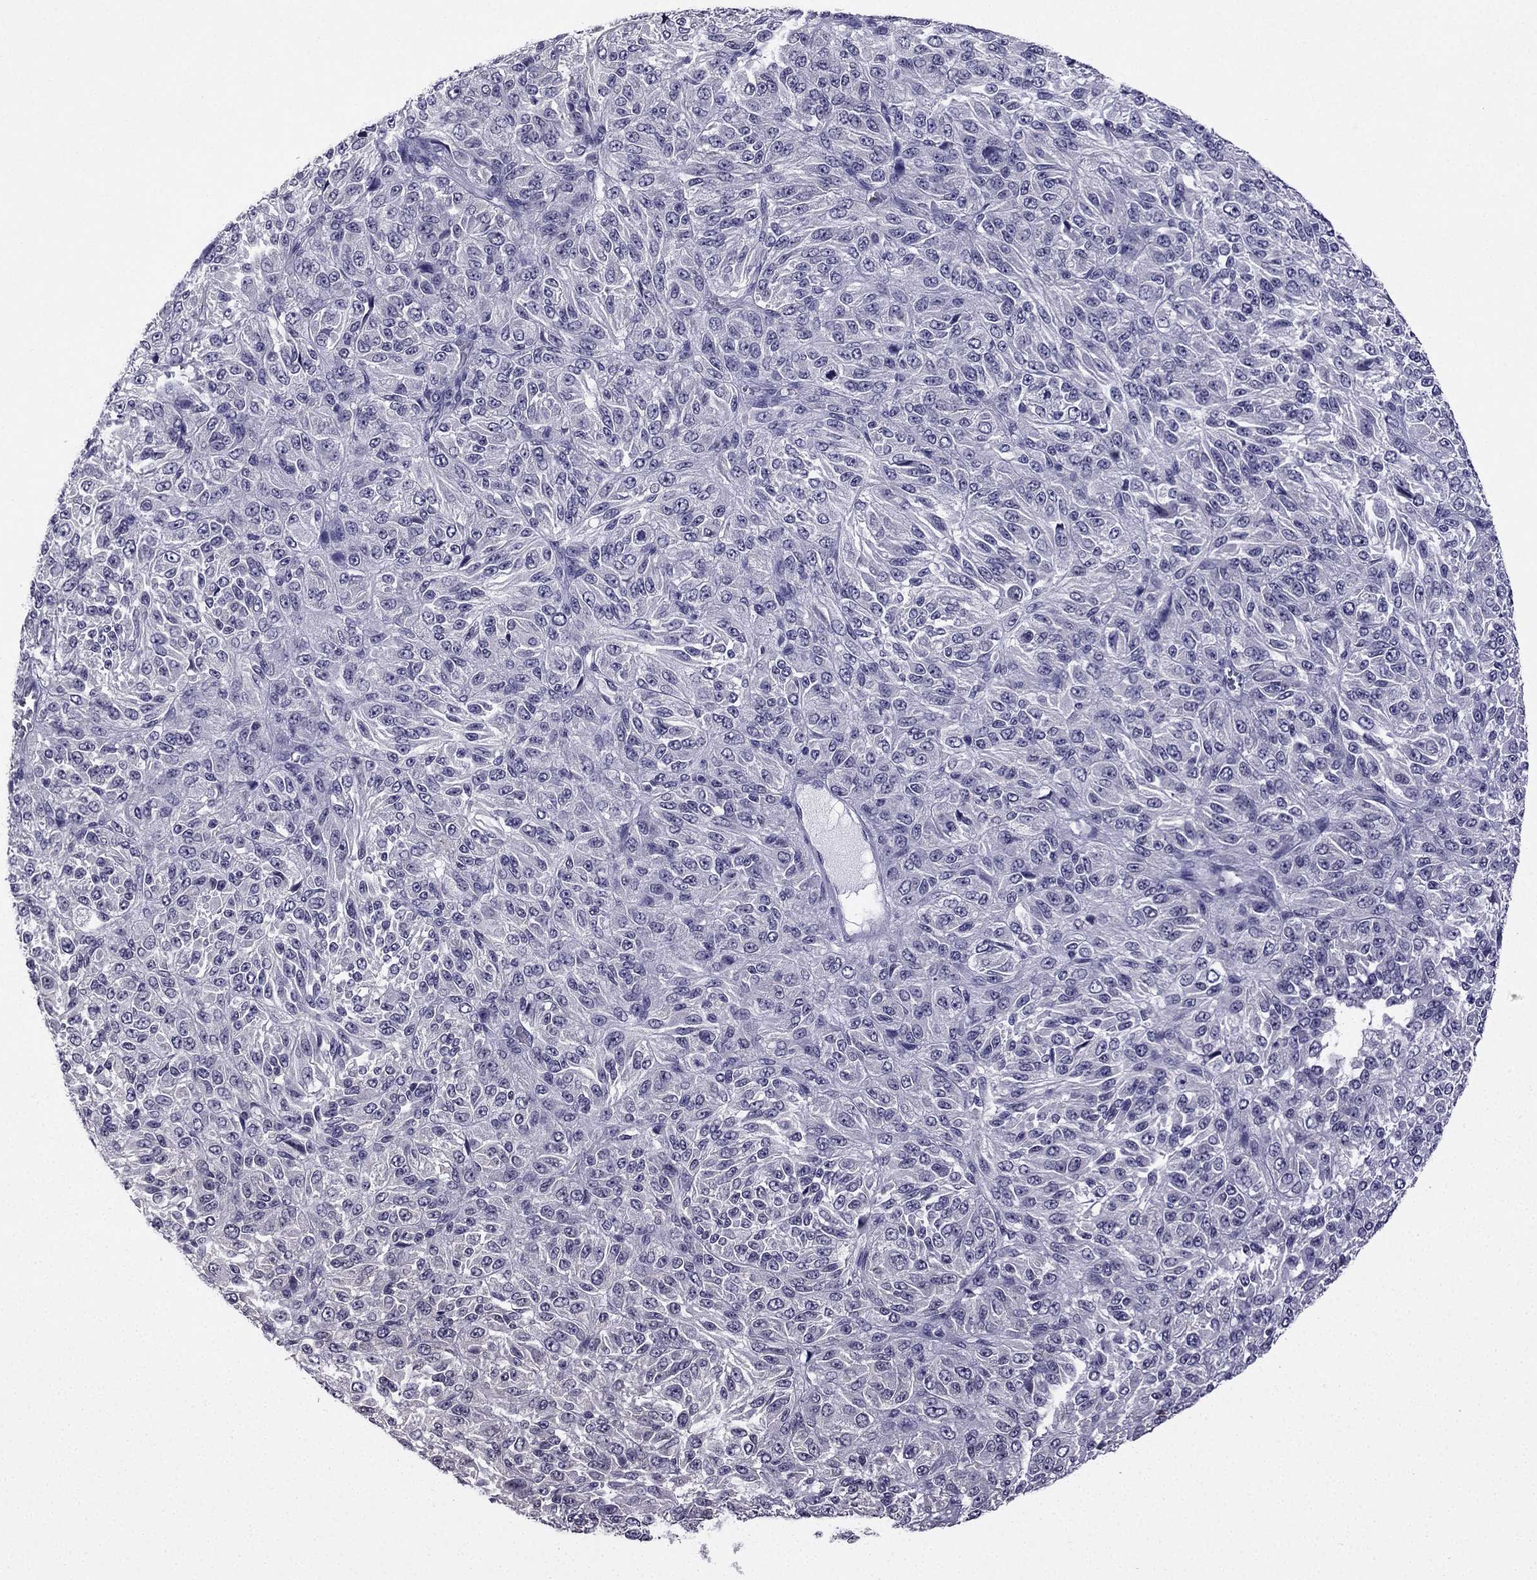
{"staining": {"intensity": "negative", "quantity": "none", "location": "none"}, "tissue": "melanoma", "cell_type": "Tumor cells", "image_type": "cancer", "snomed": [{"axis": "morphology", "description": "Malignant melanoma, Metastatic site"}, {"axis": "topography", "description": "Brain"}], "caption": "High power microscopy image of an immunohistochemistry (IHC) histopathology image of melanoma, revealing no significant positivity in tumor cells.", "gene": "CCK", "patient": {"sex": "female", "age": 56}}